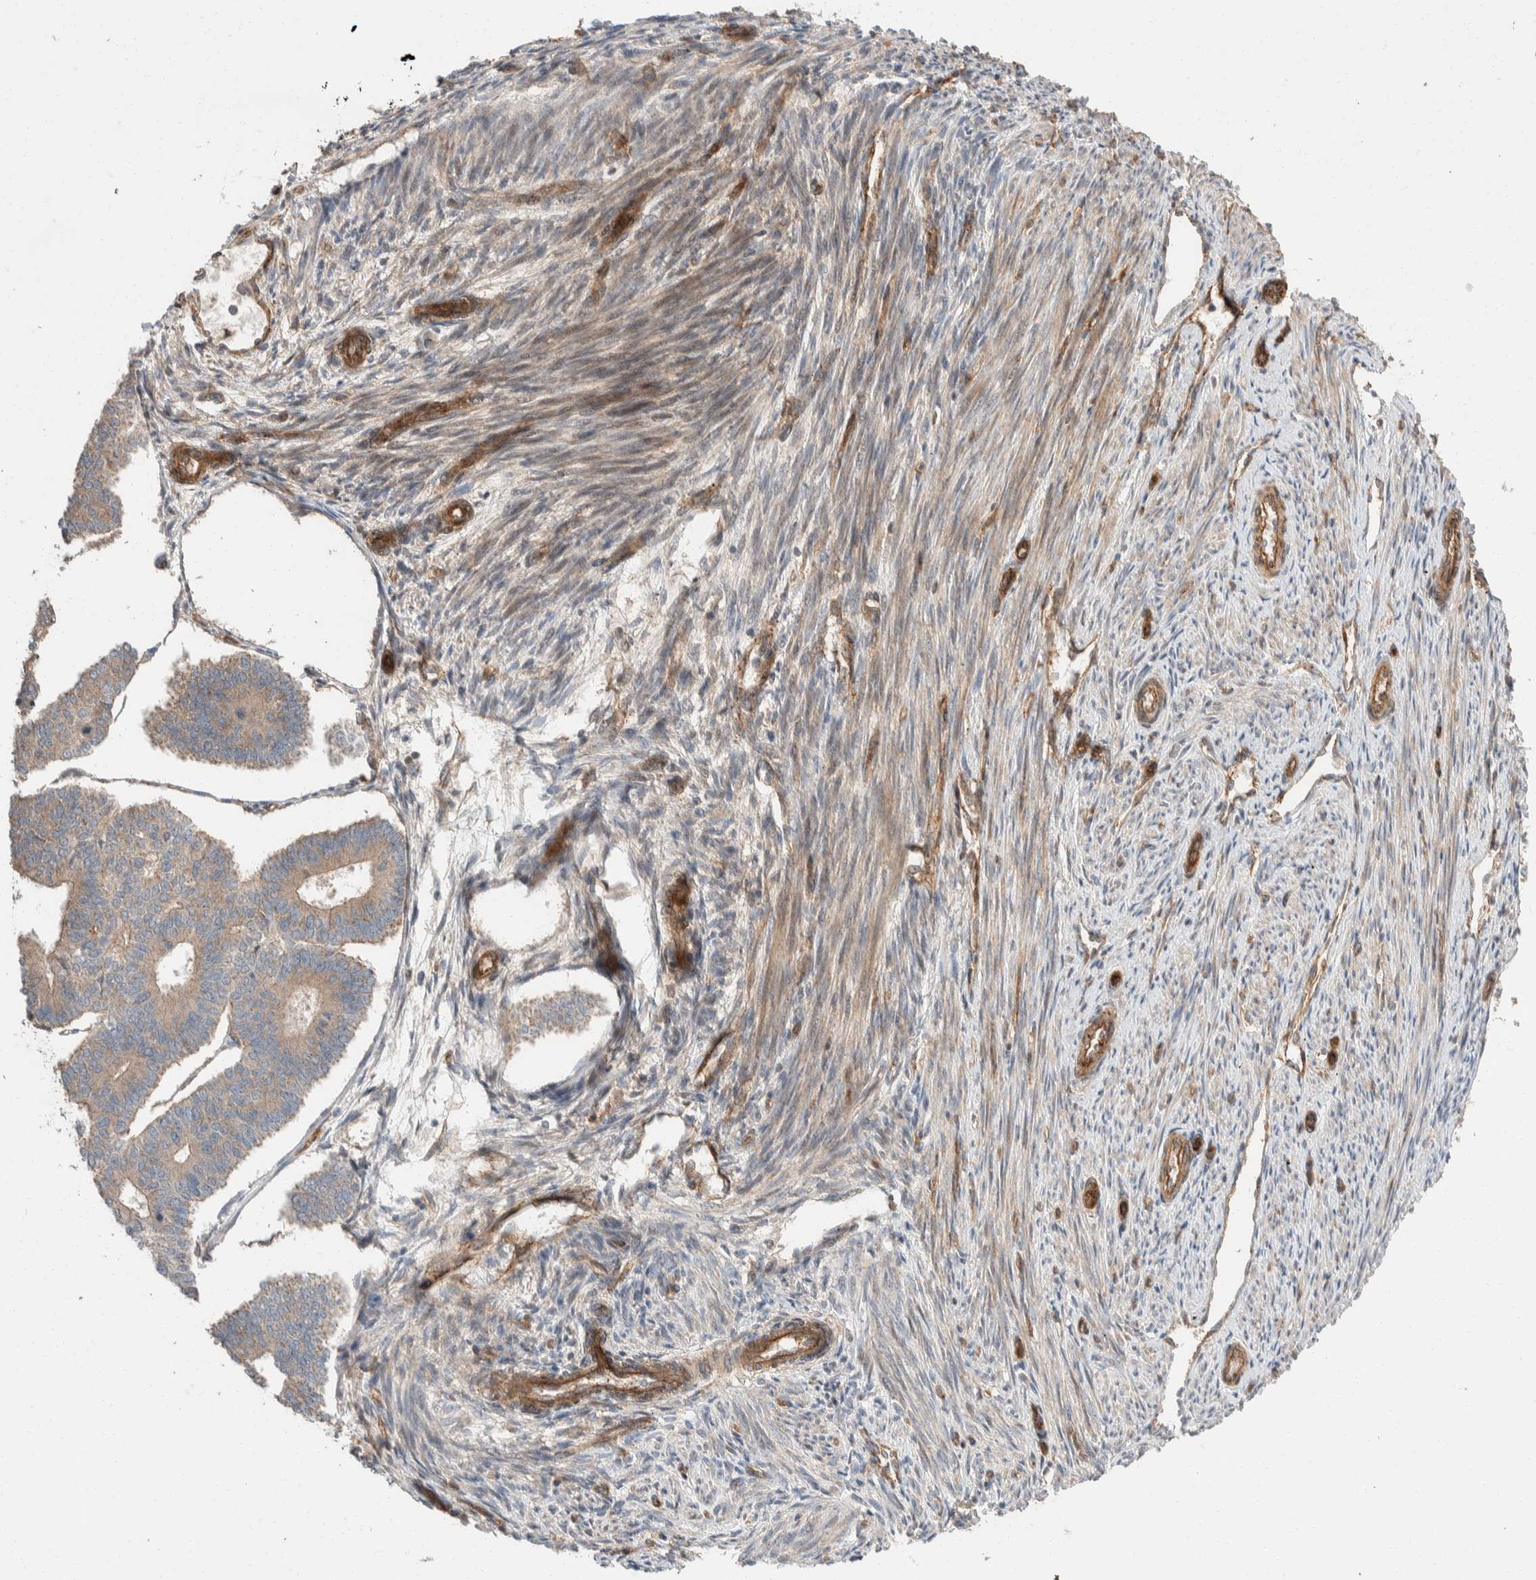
{"staining": {"intensity": "weak", "quantity": "25%-75%", "location": "cytoplasmic/membranous"}, "tissue": "endometrial cancer", "cell_type": "Tumor cells", "image_type": "cancer", "snomed": [{"axis": "morphology", "description": "Adenocarcinoma, NOS"}, {"axis": "topography", "description": "Endometrium"}], "caption": "About 25%-75% of tumor cells in endometrial cancer exhibit weak cytoplasmic/membranous protein staining as visualized by brown immunohistochemical staining.", "gene": "ERC1", "patient": {"sex": "female", "age": 70}}